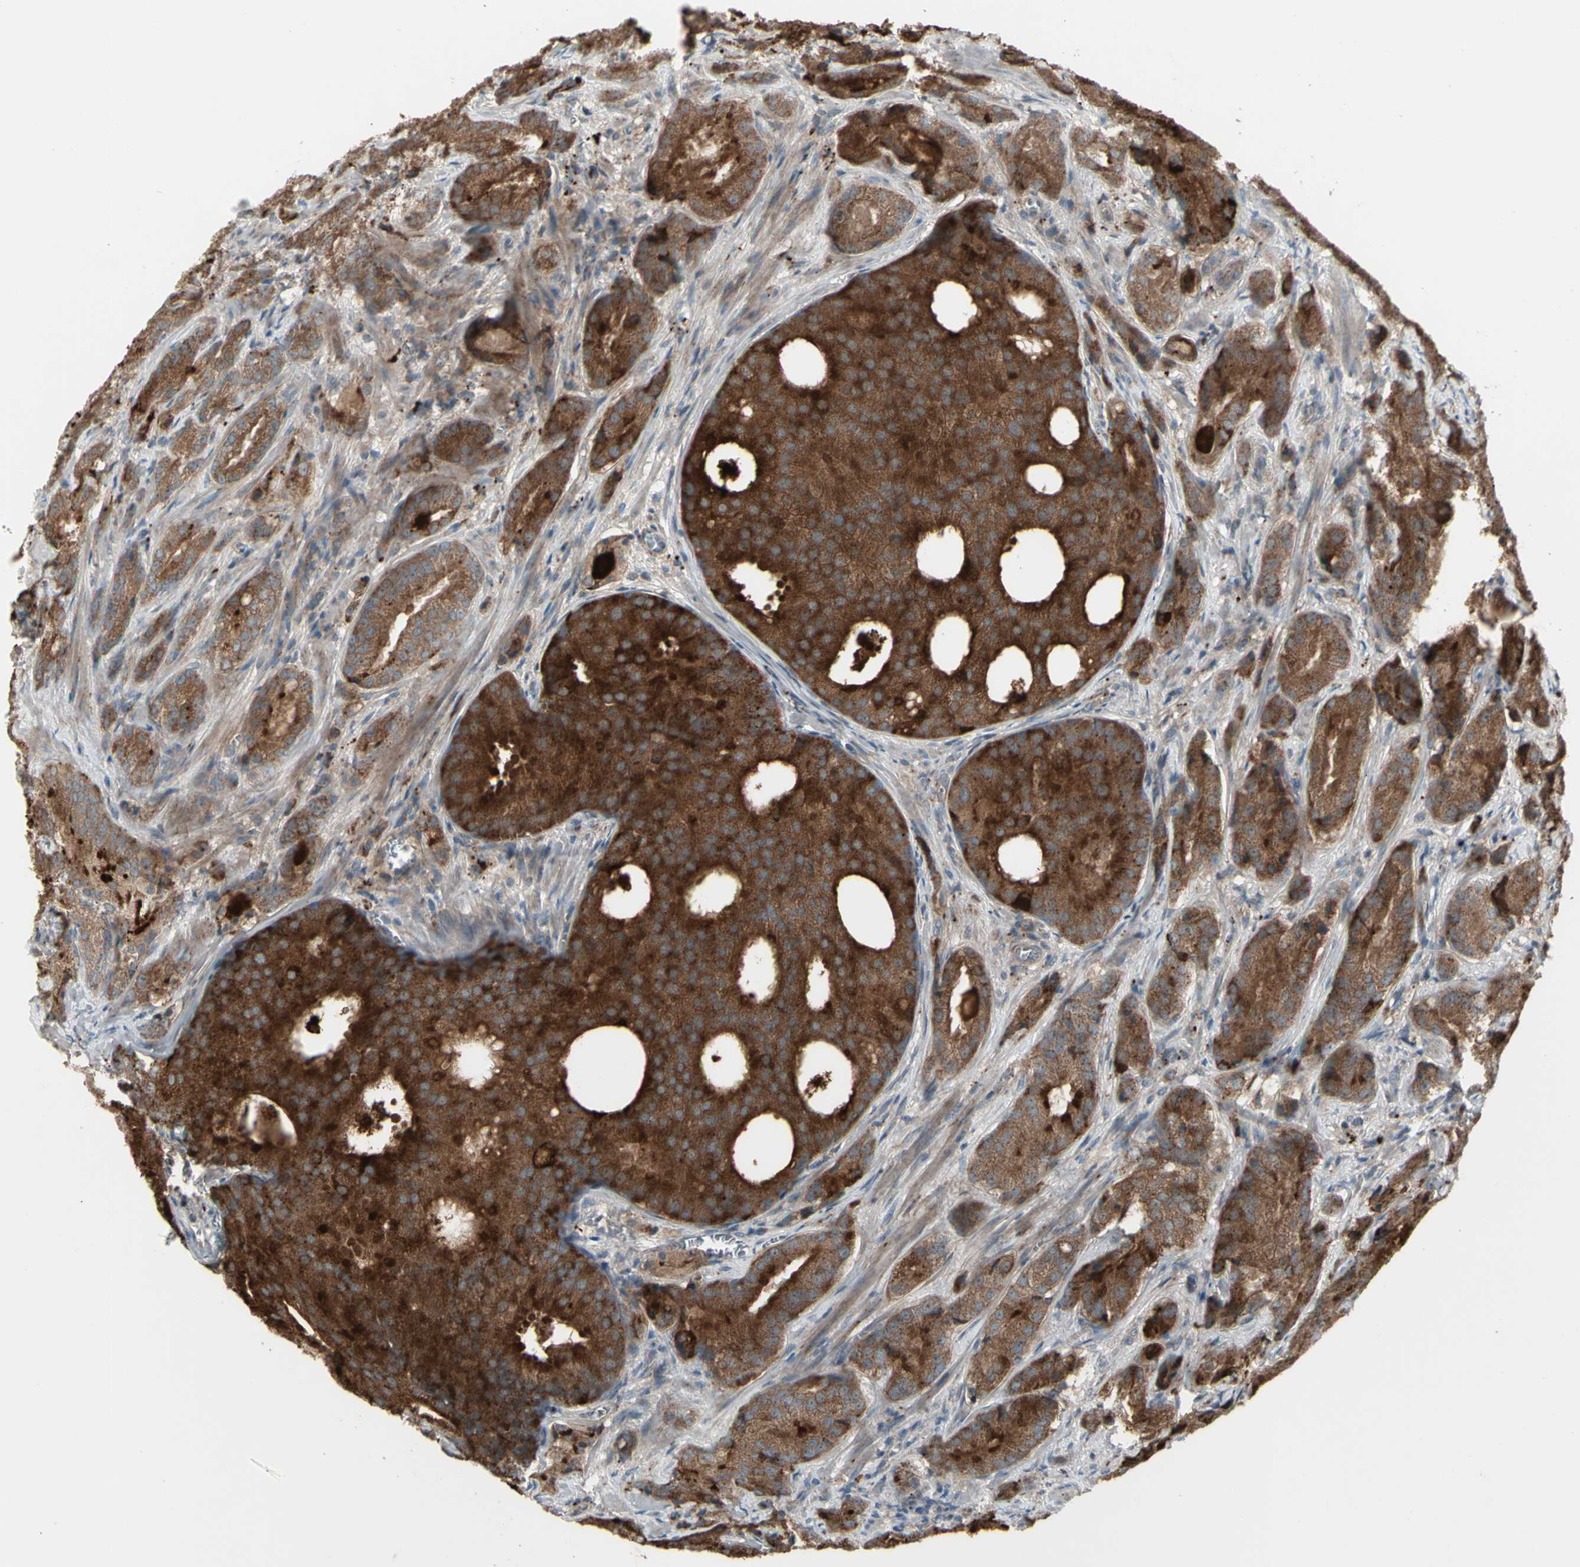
{"staining": {"intensity": "strong", "quantity": ">75%", "location": "cytoplasmic/membranous"}, "tissue": "prostate cancer", "cell_type": "Tumor cells", "image_type": "cancer", "snomed": [{"axis": "morphology", "description": "Adenocarcinoma, High grade"}, {"axis": "topography", "description": "Prostate"}], "caption": "Protein analysis of high-grade adenocarcinoma (prostate) tissue reveals strong cytoplasmic/membranous positivity in approximately >75% of tumor cells.", "gene": "OSTM1", "patient": {"sex": "male", "age": 64}}